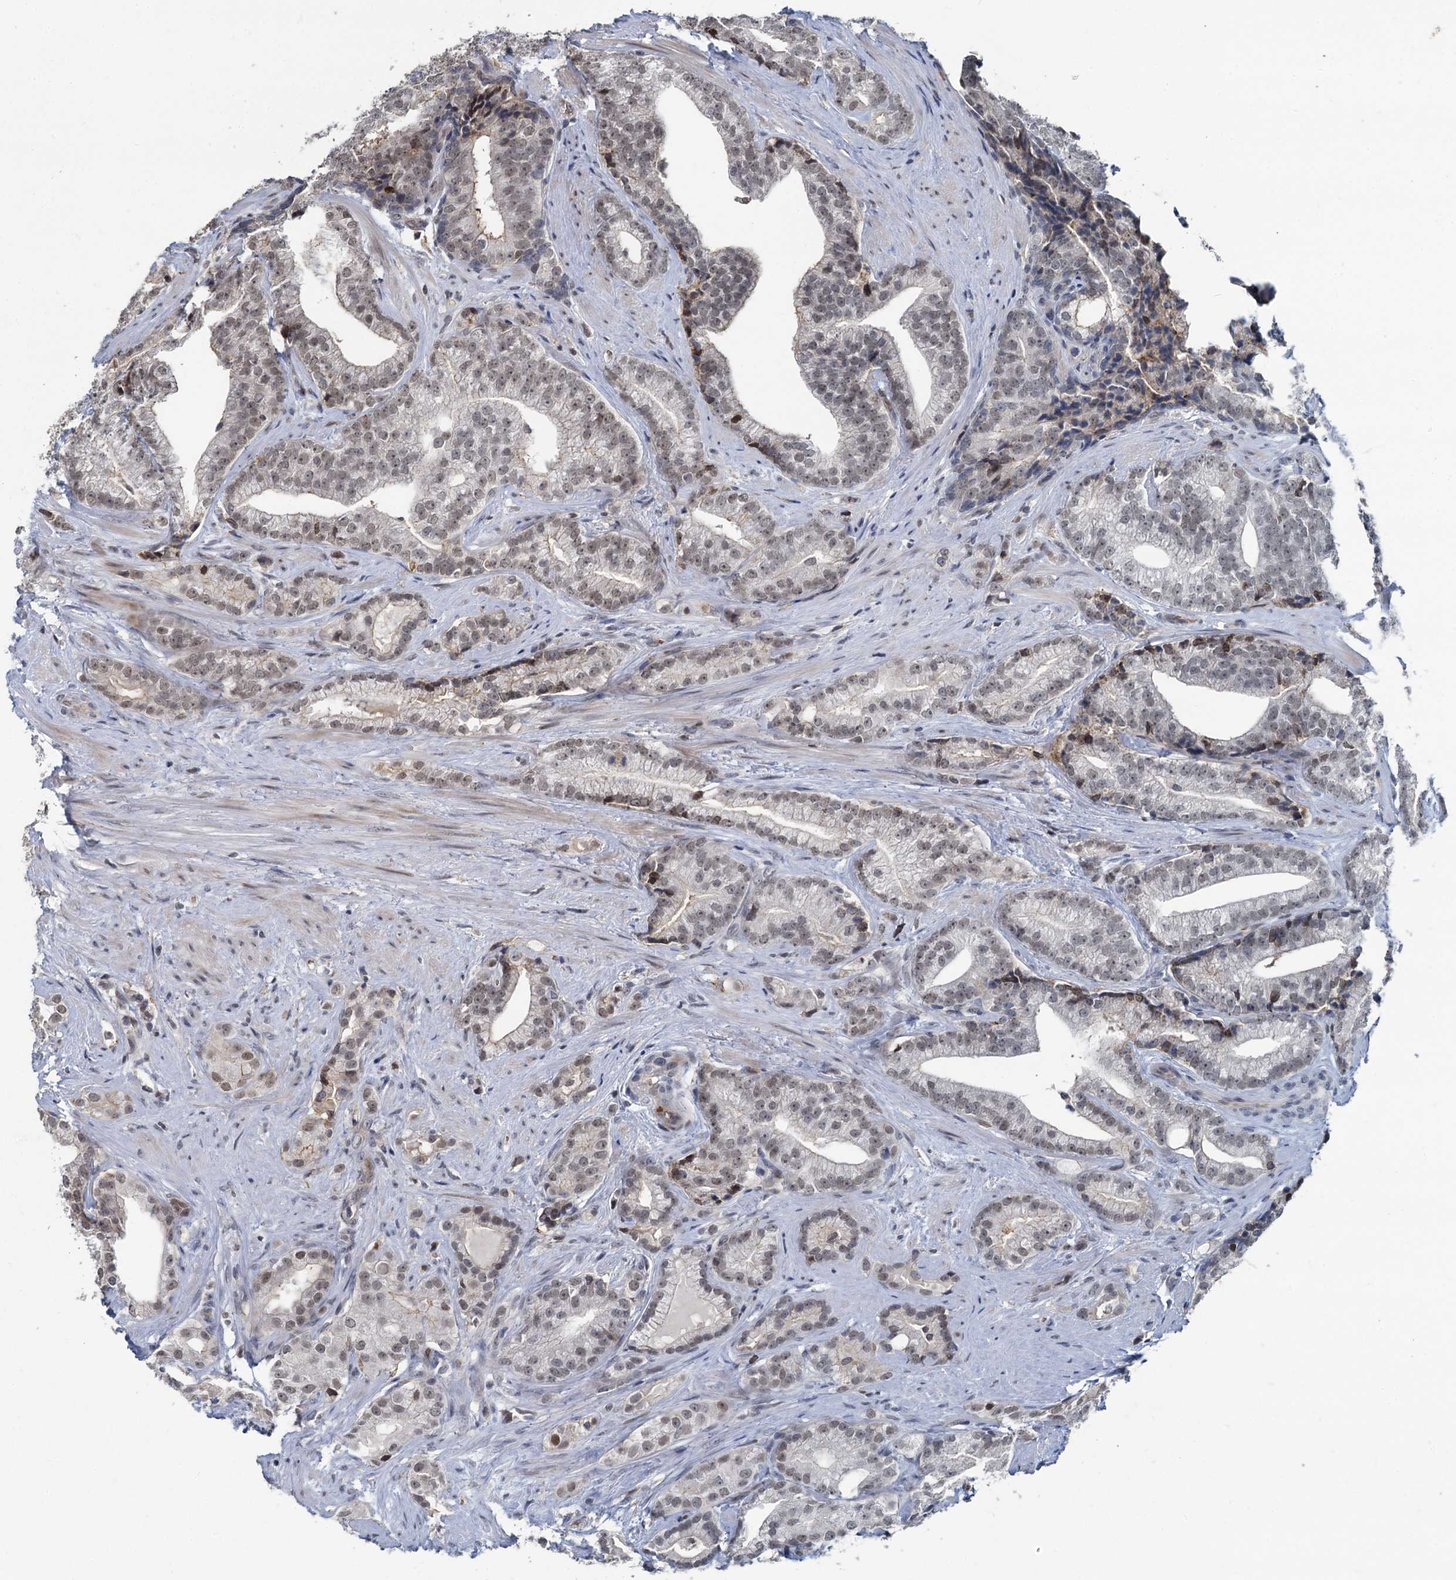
{"staining": {"intensity": "weak", "quantity": ">75%", "location": "nuclear"}, "tissue": "prostate cancer", "cell_type": "Tumor cells", "image_type": "cancer", "snomed": [{"axis": "morphology", "description": "Adenocarcinoma, Low grade"}, {"axis": "topography", "description": "Prostate"}], "caption": "DAB immunohistochemical staining of prostate cancer exhibits weak nuclear protein expression in about >75% of tumor cells.", "gene": "FANCI", "patient": {"sex": "male", "age": 71}}